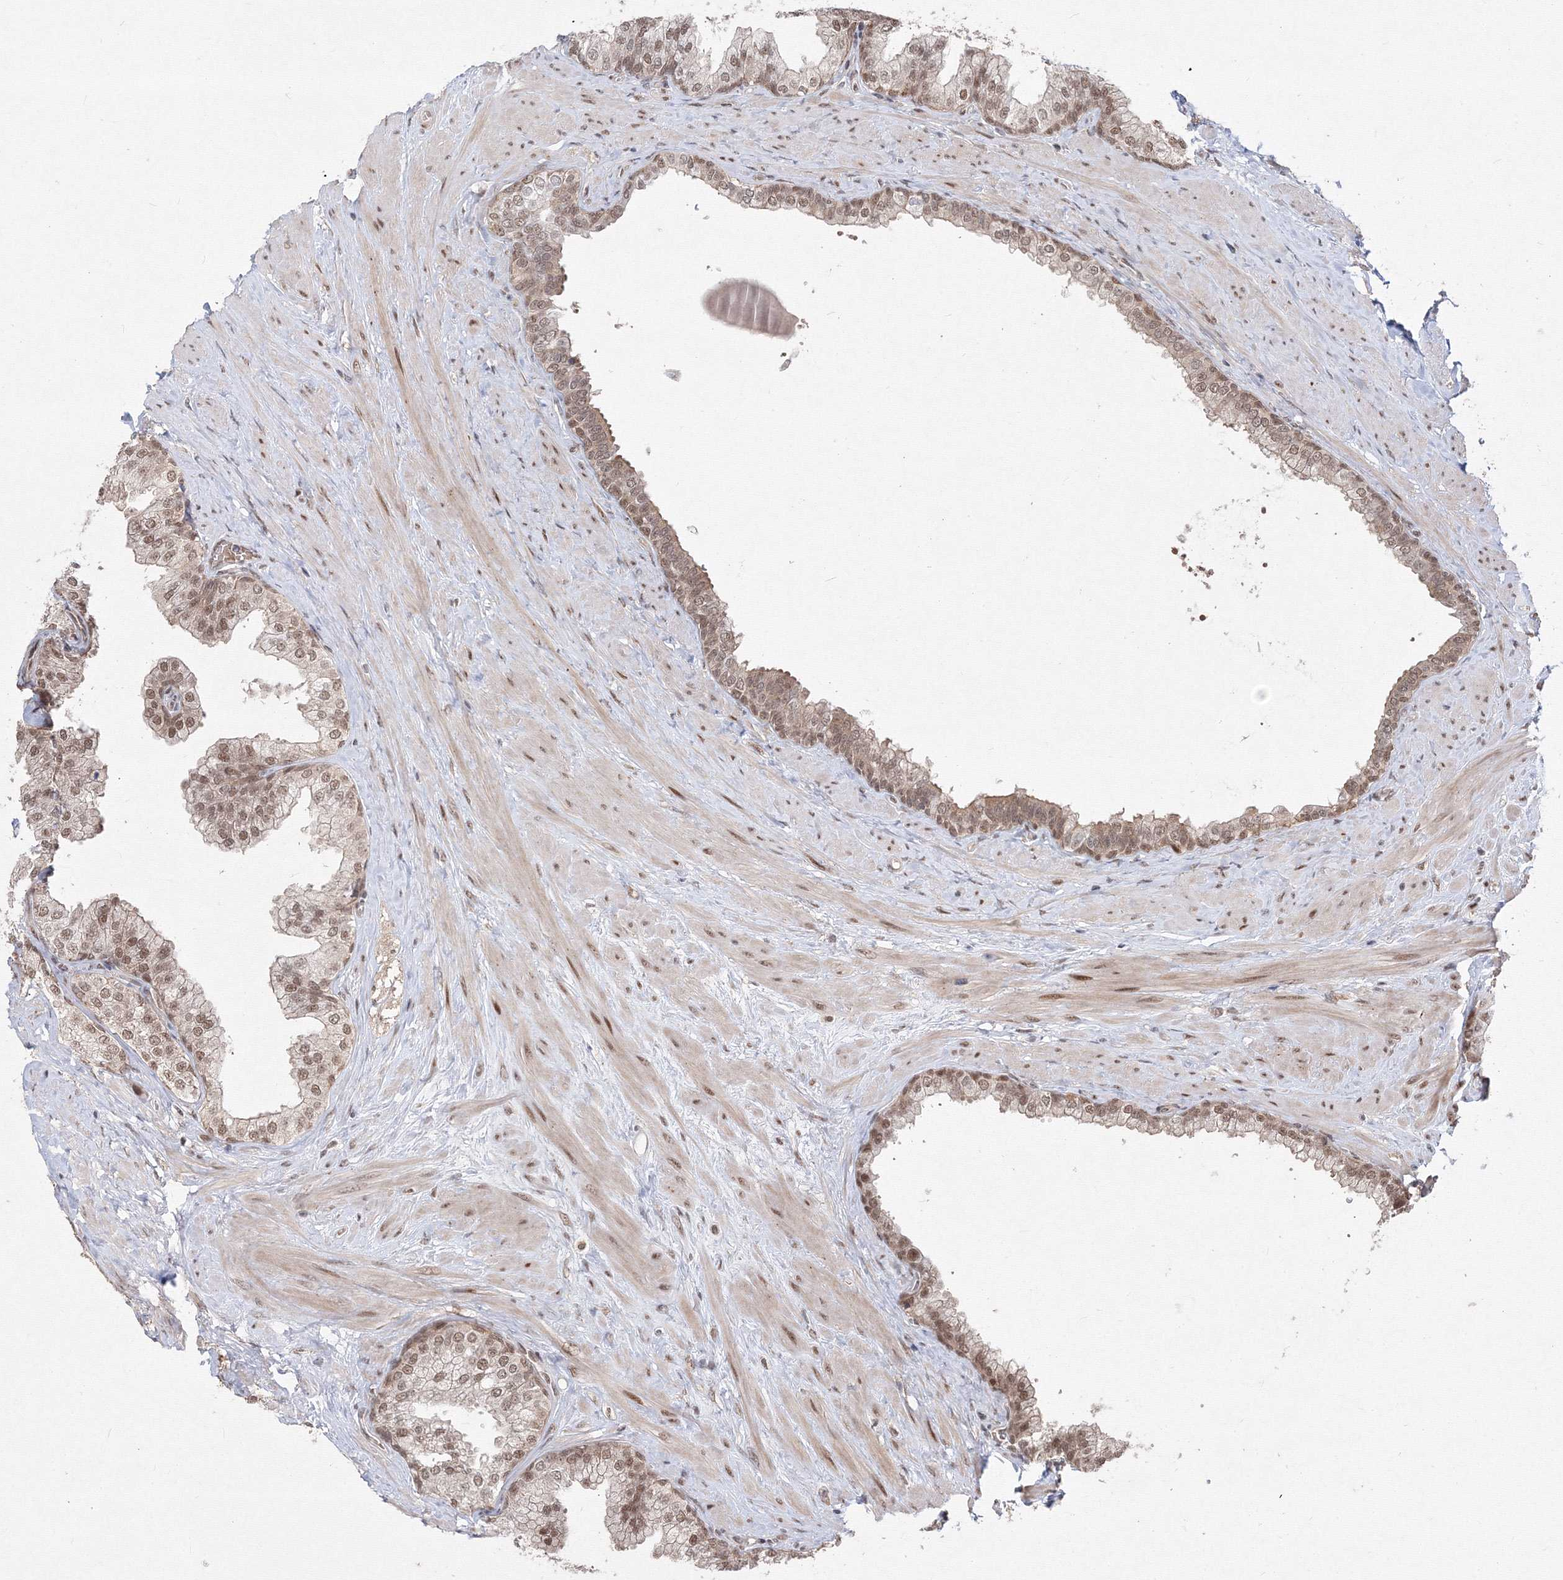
{"staining": {"intensity": "moderate", "quantity": ">75%", "location": "cytoplasmic/membranous,nuclear"}, "tissue": "prostate", "cell_type": "Glandular cells", "image_type": "normal", "snomed": [{"axis": "morphology", "description": "Normal tissue, NOS"}, {"axis": "morphology", "description": "Urothelial carcinoma, Low grade"}, {"axis": "topography", "description": "Urinary bladder"}, {"axis": "topography", "description": "Prostate"}], "caption": "Immunohistochemical staining of unremarkable human prostate displays >75% levels of moderate cytoplasmic/membranous,nuclear protein expression in approximately >75% of glandular cells. (DAB IHC, brown staining for protein, blue staining for nuclei).", "gene": "COPS4", "patient": {"sex": "male", "age": 60}}